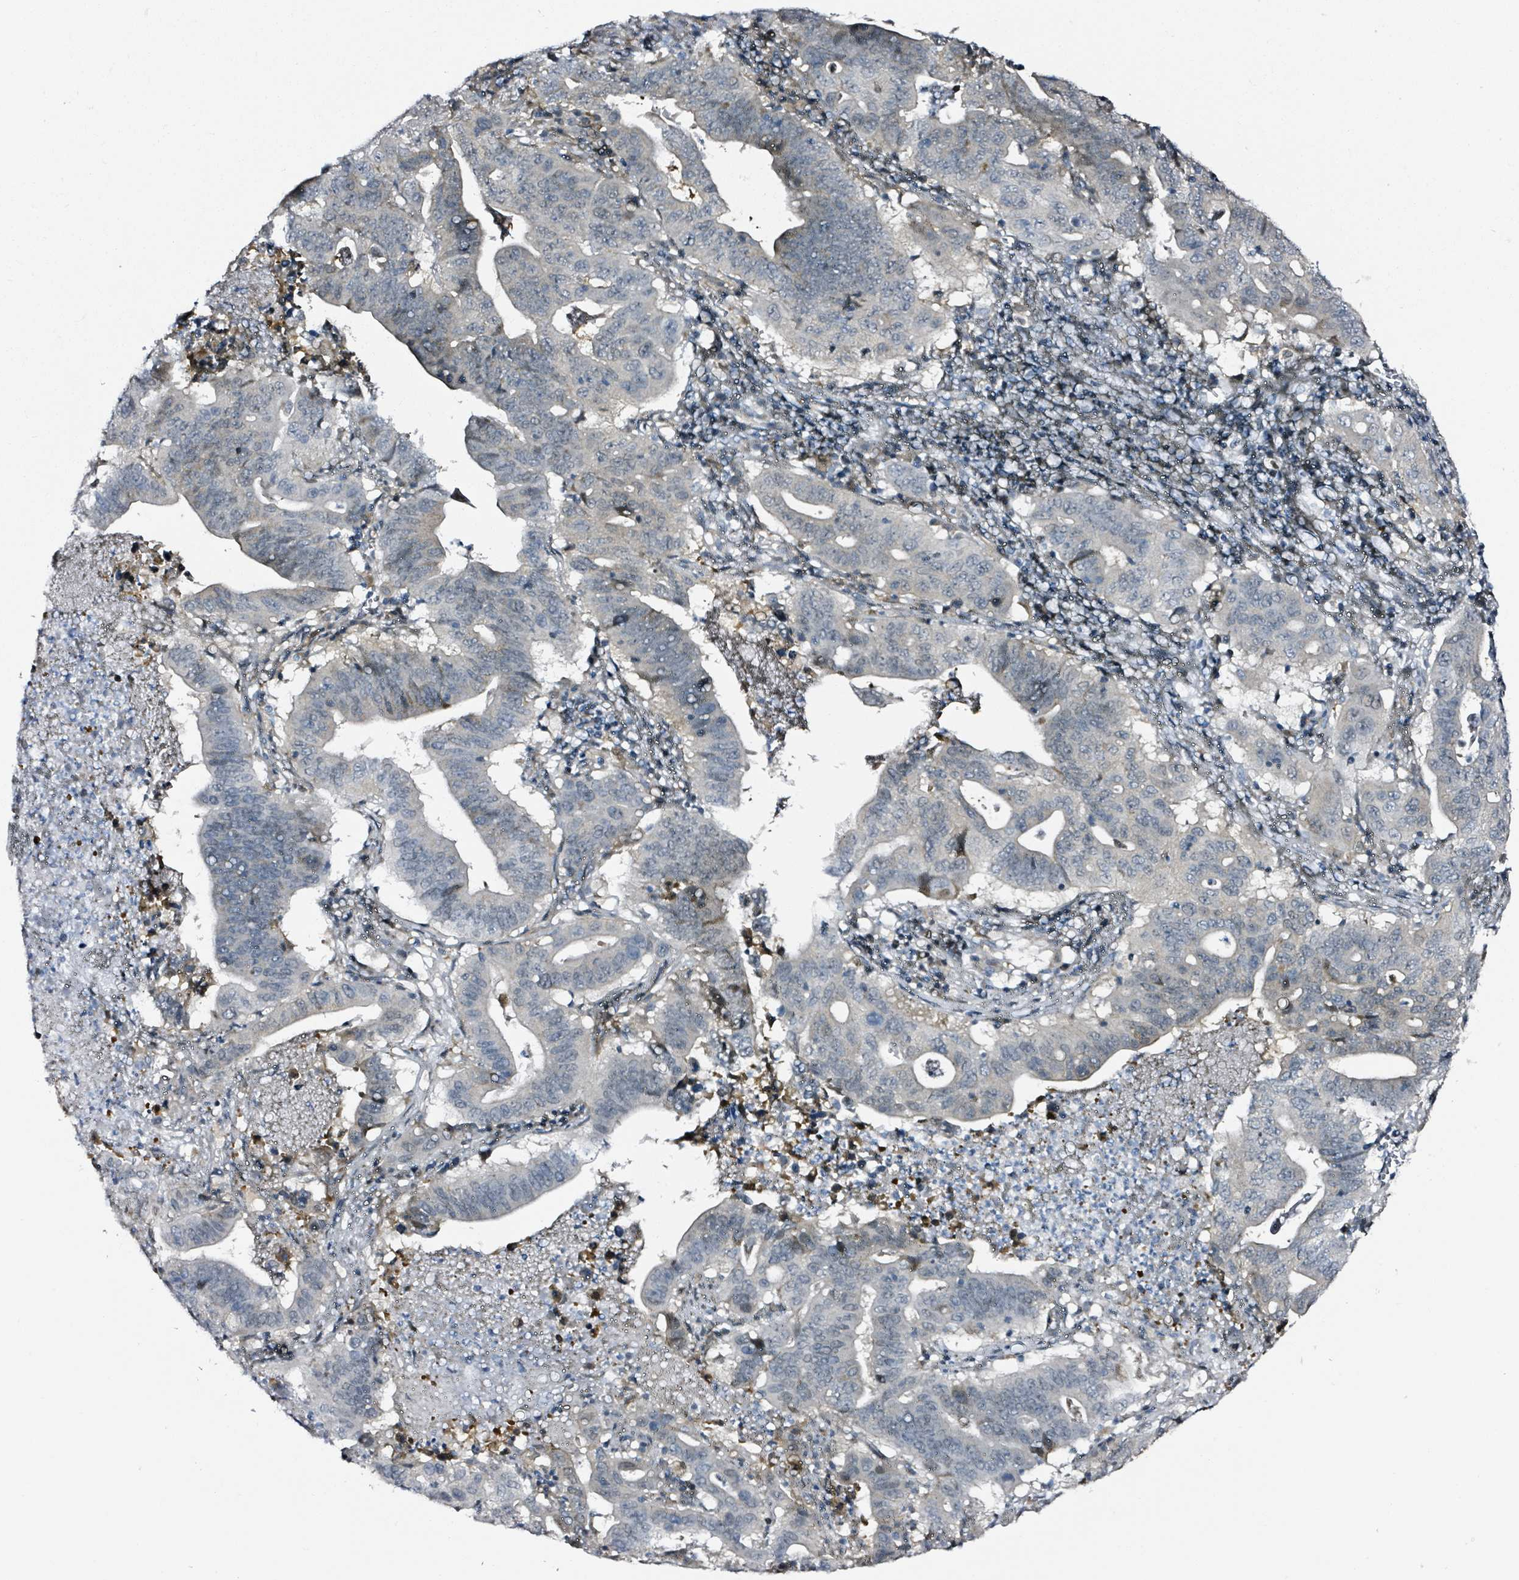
{"staining": {"intensity": "negative", "quantity": "none", "location": "none"}, "tissue": "lung cancer", "cell_type": "Tumor cells", "image_type": "cancer", "snomed": [{"axis": "morphology", "description": "Adenocarcinoma, NOS"}, {"axis": "topography", "description": "Lung"}], "caption": "Immunohistochemistry of lung cancer demonstrates no expression in tumor cells.", "gene": "B3GAT3", "patient": {"sex": "female", "age": 60}}